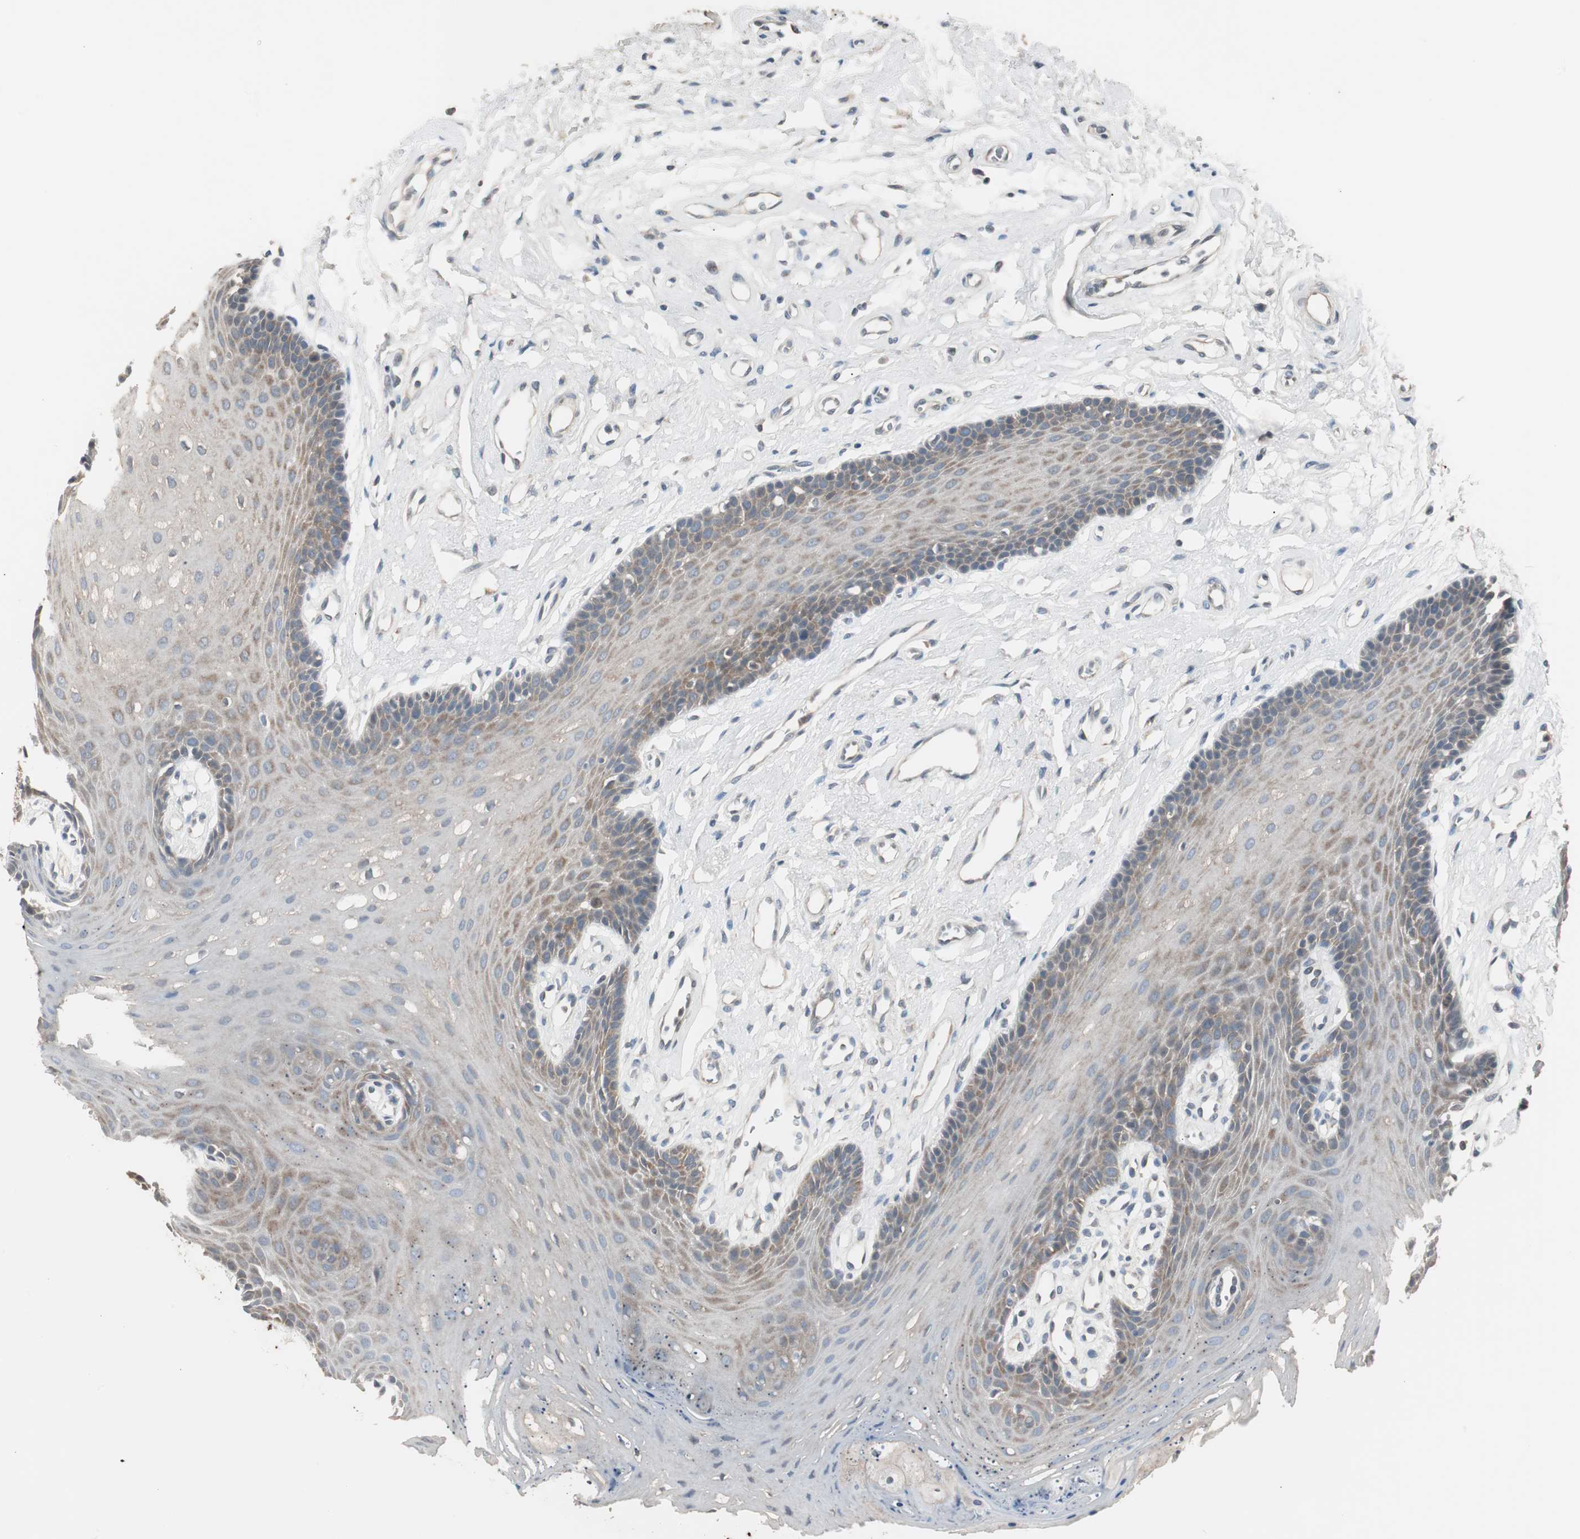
{"staining": {"intensity": "moderate", "quantity": "25%-75%", "location": "cytoplasmic/membranous"}, "tissue": "oral mucosa", "cell_type": "Squamous epithelial cells", "image_type": "normal", "snomed": [{"axis": "morphology", "description": "Normal tissue, NOS"}, {"axis": "topography", "description": "Oral tissue"}], "caption": "There is medium levels of moderate cytoplasmic/membranous expression in squamous epithelial cells of unremarkable oral mucosa, as demonstrated by immunohistochemical staining (brown color).", "gene": "ZMPSTE24", "patient": {"sex": "male", "age": 62}}